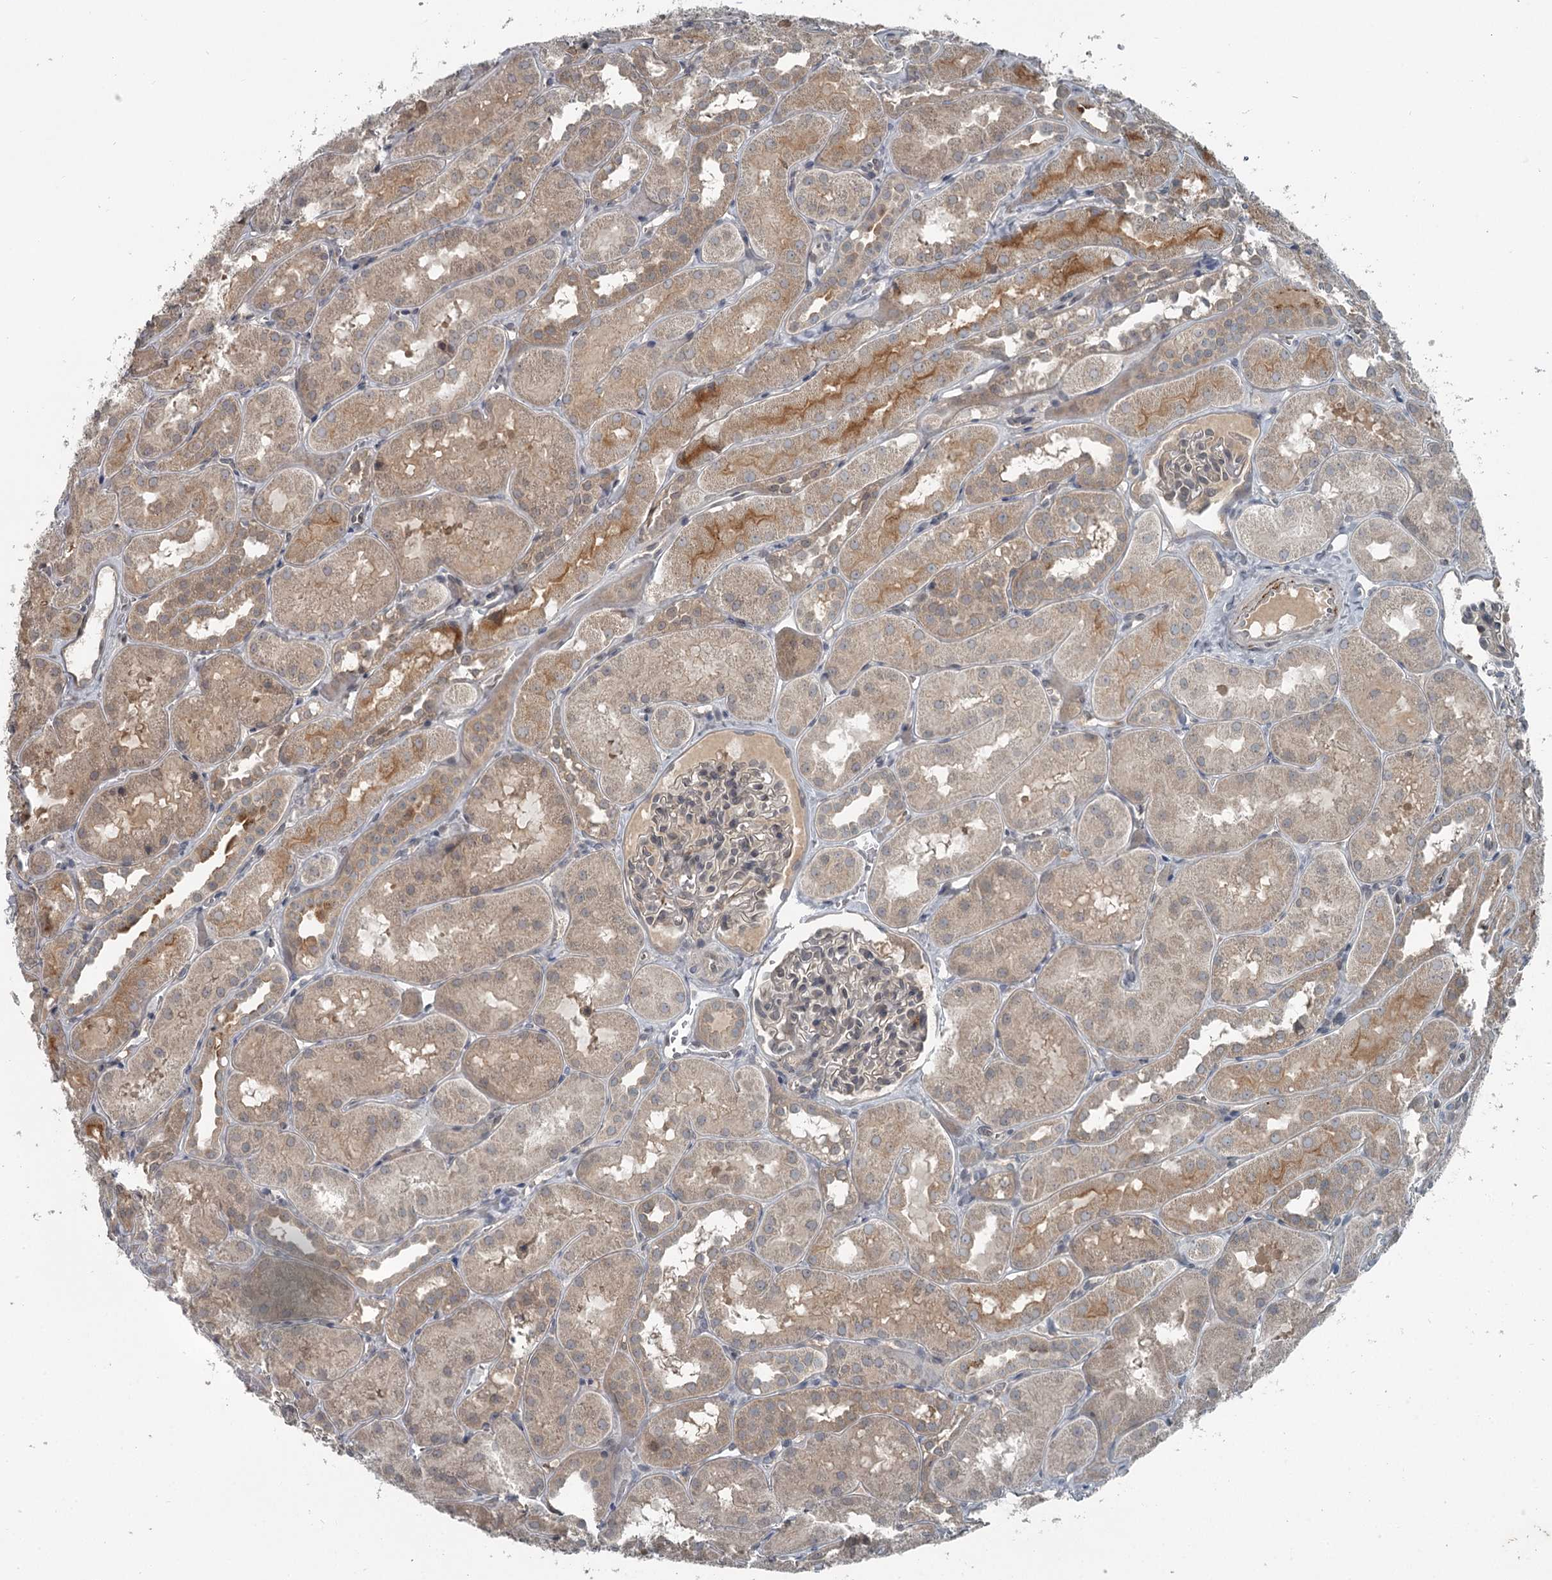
{"staining": {"intensity": "negative", "quantity": "none", "location": "none"}, "tissue": "kidney", "cell_type": "Cells in glomeruli", "image_type": "normal", "snomed": [{"axis": "morphology", "description": "Normal tissue, NOS"}, {"axis": "topography", "description": "Kidney"}, {"axis": "topography", "description": "Urinary bladder"}], "caption": "Immunohistochemistry photomicrograph of benign kidney: kidney stained with DAB (3,3'-diaminobenzidine) exhibits no significant protein positivity in cells in glomeruli. Brightfield microscopy of immunohistochemistry (IHC) stained with DAB (3,3'-diaminobenzidine) (brown) and hematoxylin (blue), captured at high magnification.", "gene": "SLC39A8", "patient": {"sex": "male", "age": 16}}